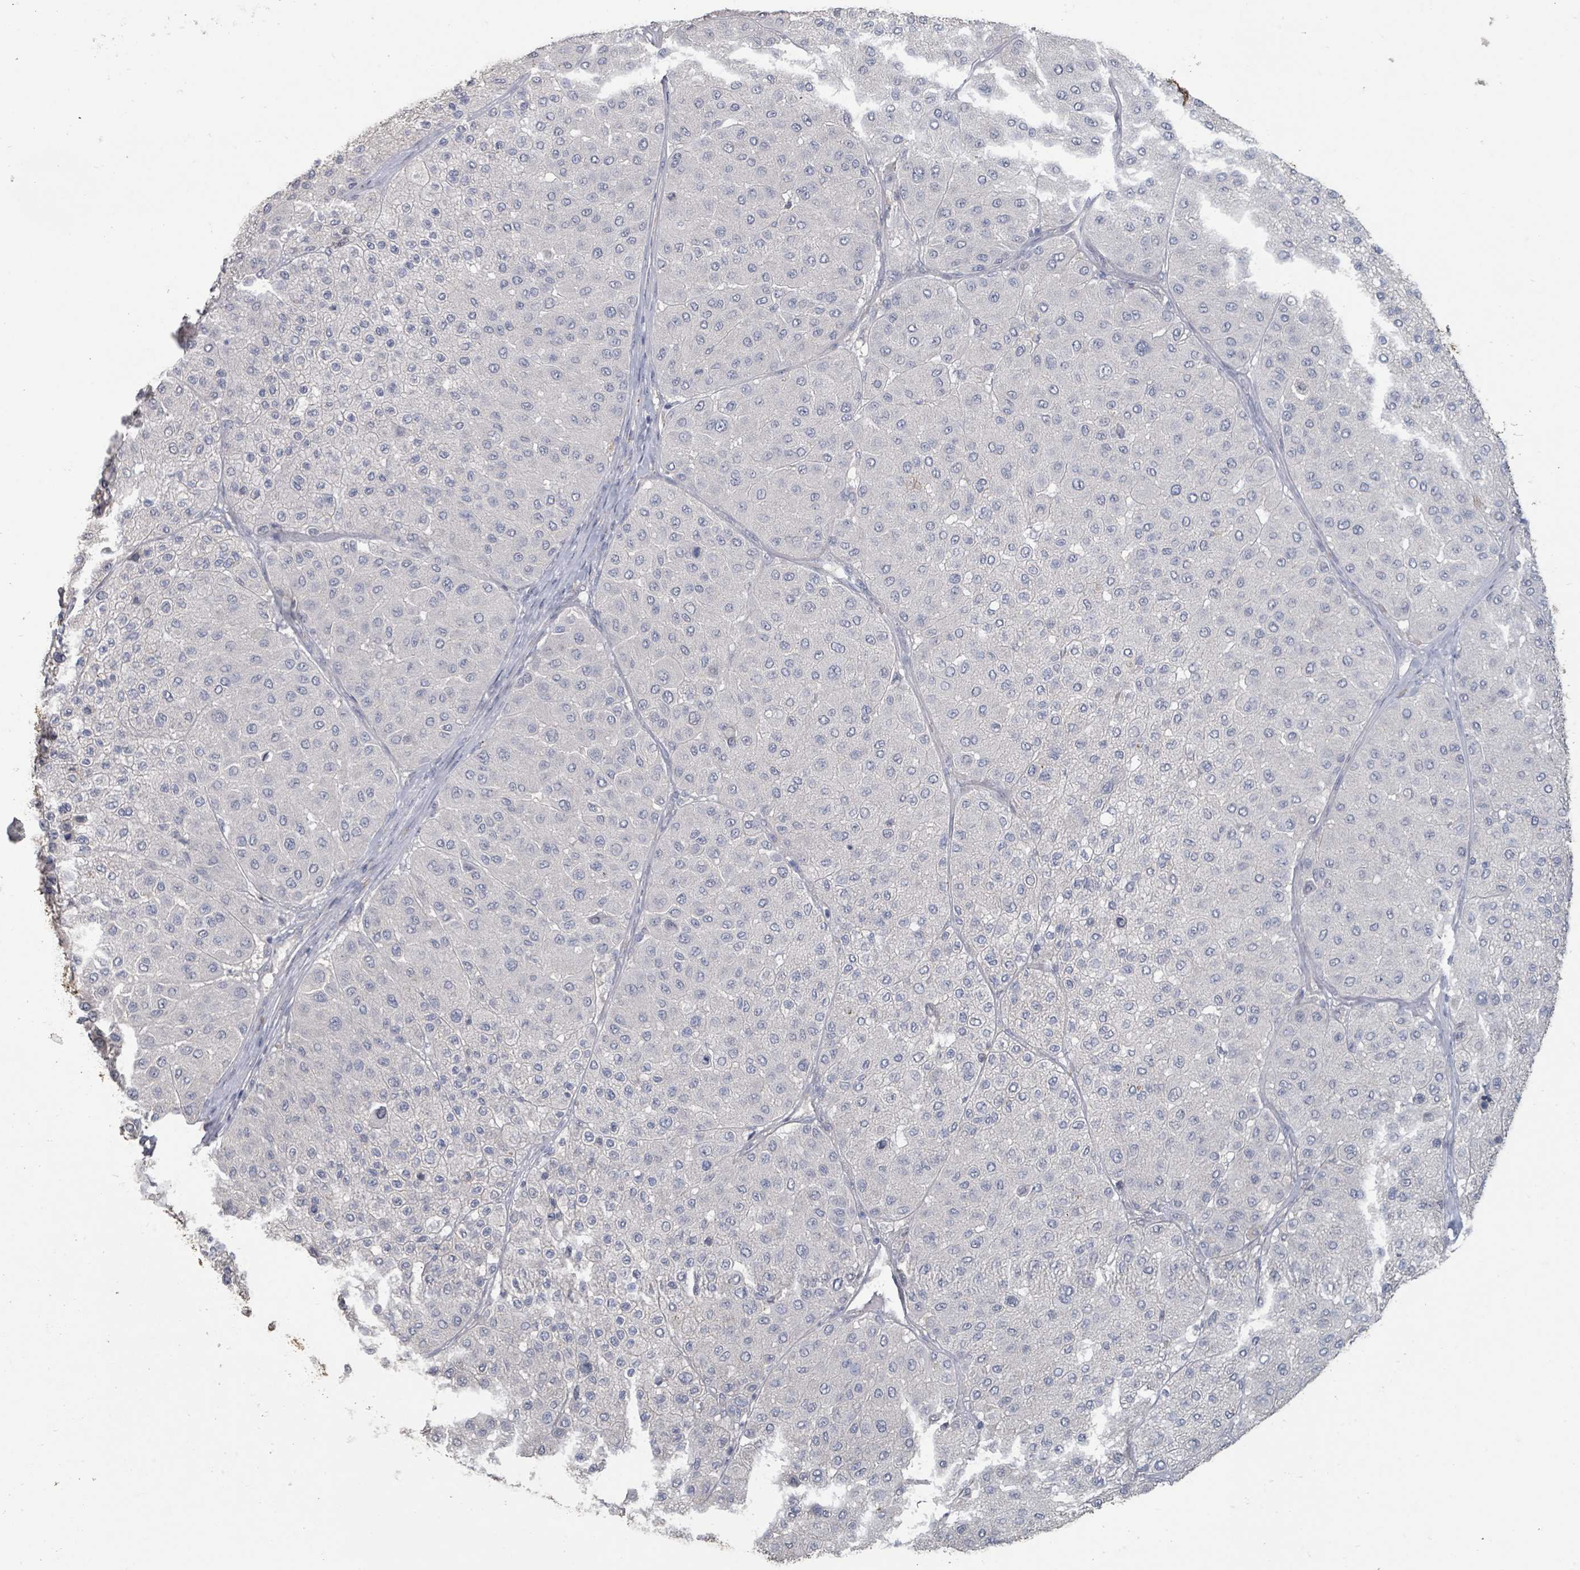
{"staining": {"intensity": "negative", "quantity": "none", "location": "none"}, "tissue": "melanoma", "cell_type": "Tumor cells", "image_type": "cancer", "snomed": [{"axis": "morphology", "description": "Malignant melanoma, Metastatic site"}, {"axis": "topography", "description": "Smooth muscle"}], "caption": "IHC histopathology image of neoplastic tissue: melanoma stained with DAB shows no significant protein staining in tumor cells.", "gene": "PLAUR", "patient": {"sex": "male", "age": 41}}